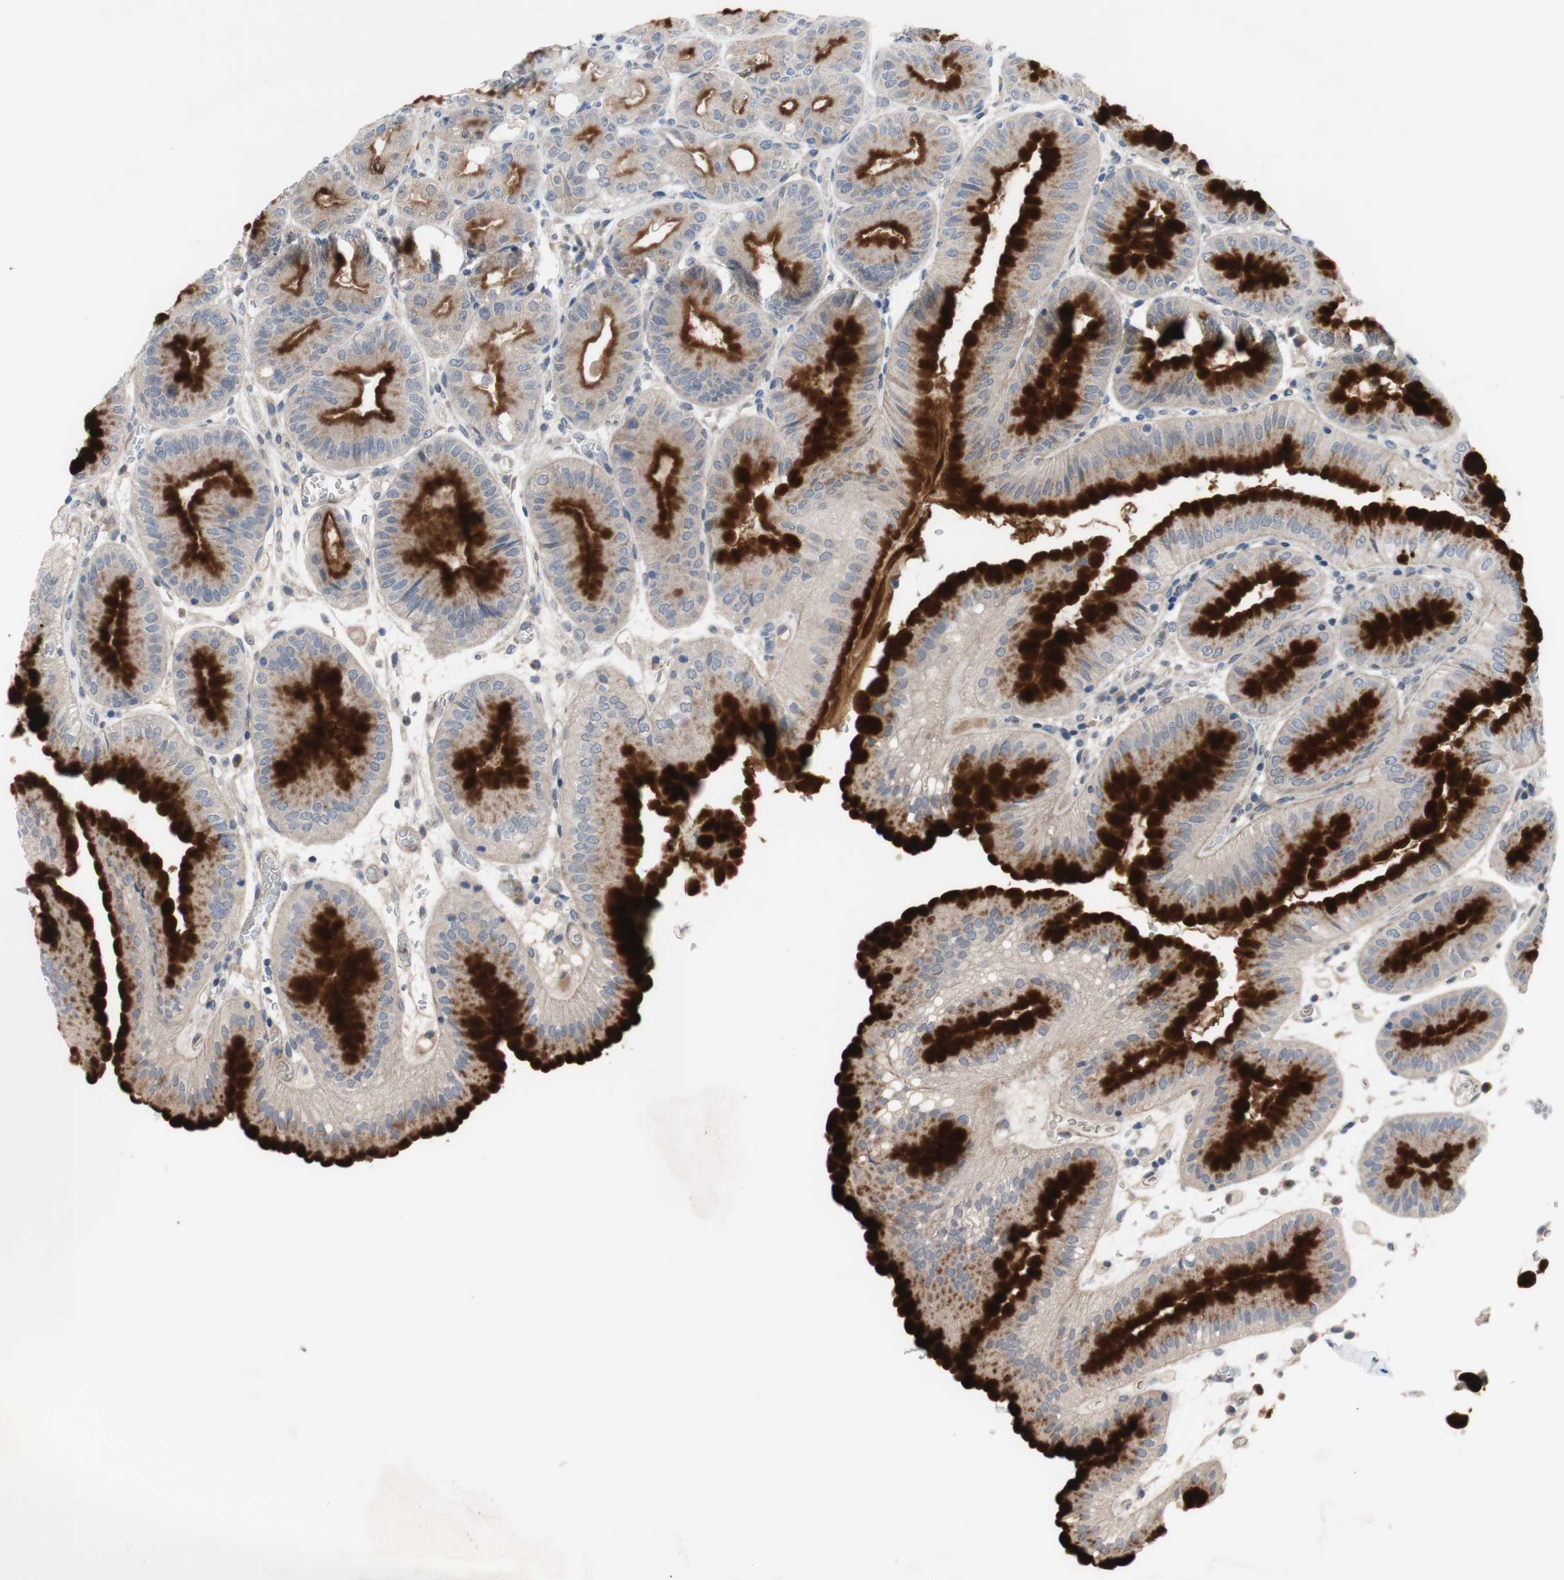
{"staining": {"intensity": "strong", "quantity": "25%-75%", "location": "cytoplasmic/membranous"}, "tissue": "stomach", "cell_type": "Glandular cells", "image_type": "normal", "snomed": [{"axis": "morphology", "description": "Normal tissue, NOS"}, {"axis": "topography", "description": "Stomach, lower"}], "caption": "A high amount of strong cytoplasmic/membranous positivity is appreciated in about 25%-75% of glandular cells in unremarkable stomach. Nuclei are stained in blue.", "gene": "OAZ1", "patient": {"sex": "male", "age": 71}}